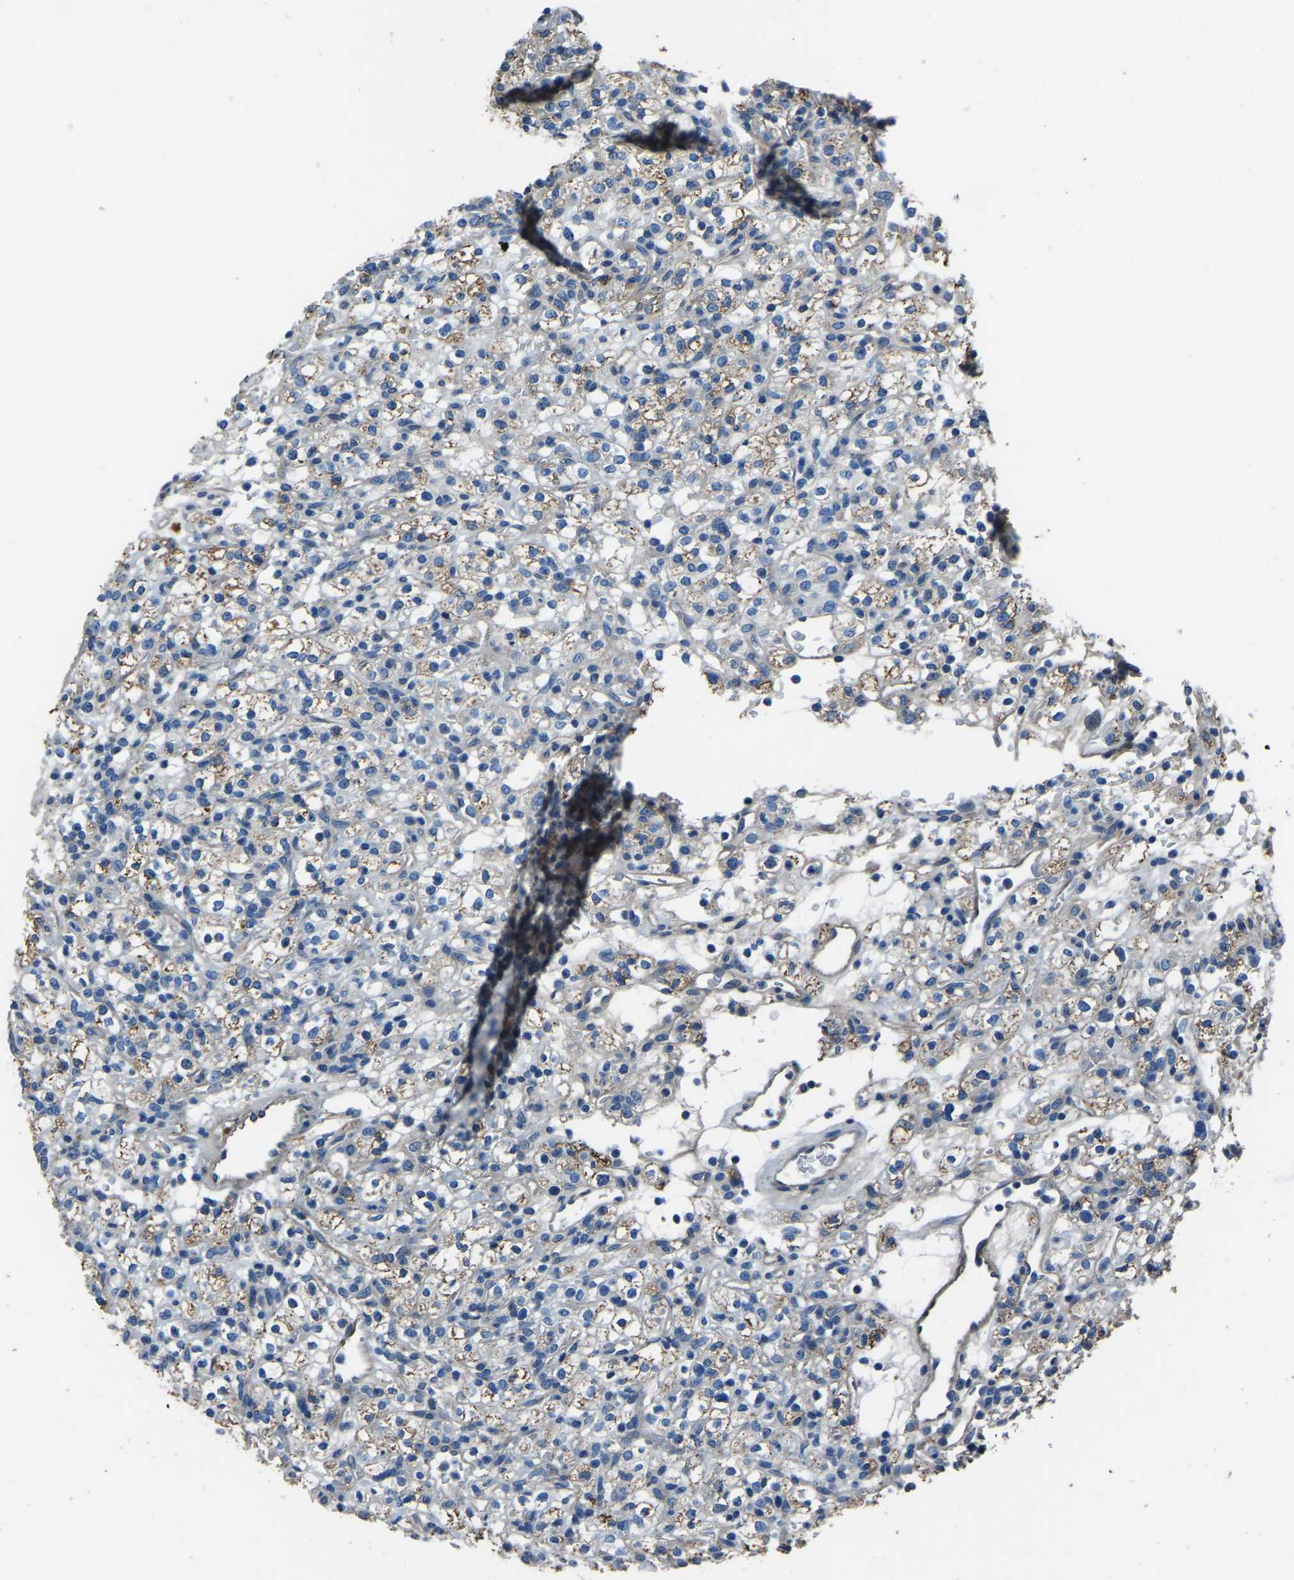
{"staining": {"intensity": "moderate", "quantity": ">75%", "location": "cytoplasmic/membranous"}, "tissue": "renal cancer", "cell_type": "Tumor cells", "image_type": "cancer", "snomed": [{"axis": "morphology", "description": "Normal tissue, NOS"}, {"axis": "morphology", "description": "Adenocarcinoma, NOS"}, {"axis": "topography", "description": "Kidney"}], "caption": "The image demonstrates immunohistochemical staining of renal cancer. There is moderate cytoplasmic/membranous positivity is seen in about >75% of tumor cells. The protein is stained brown, and the nuclei are stained in blue (DAB (3,3'-diaminobenzidine) IHC with brightfield microscopy, high magnification).", "gene": "COL3A1", "patient": {"sex": "female", "age": 72}}